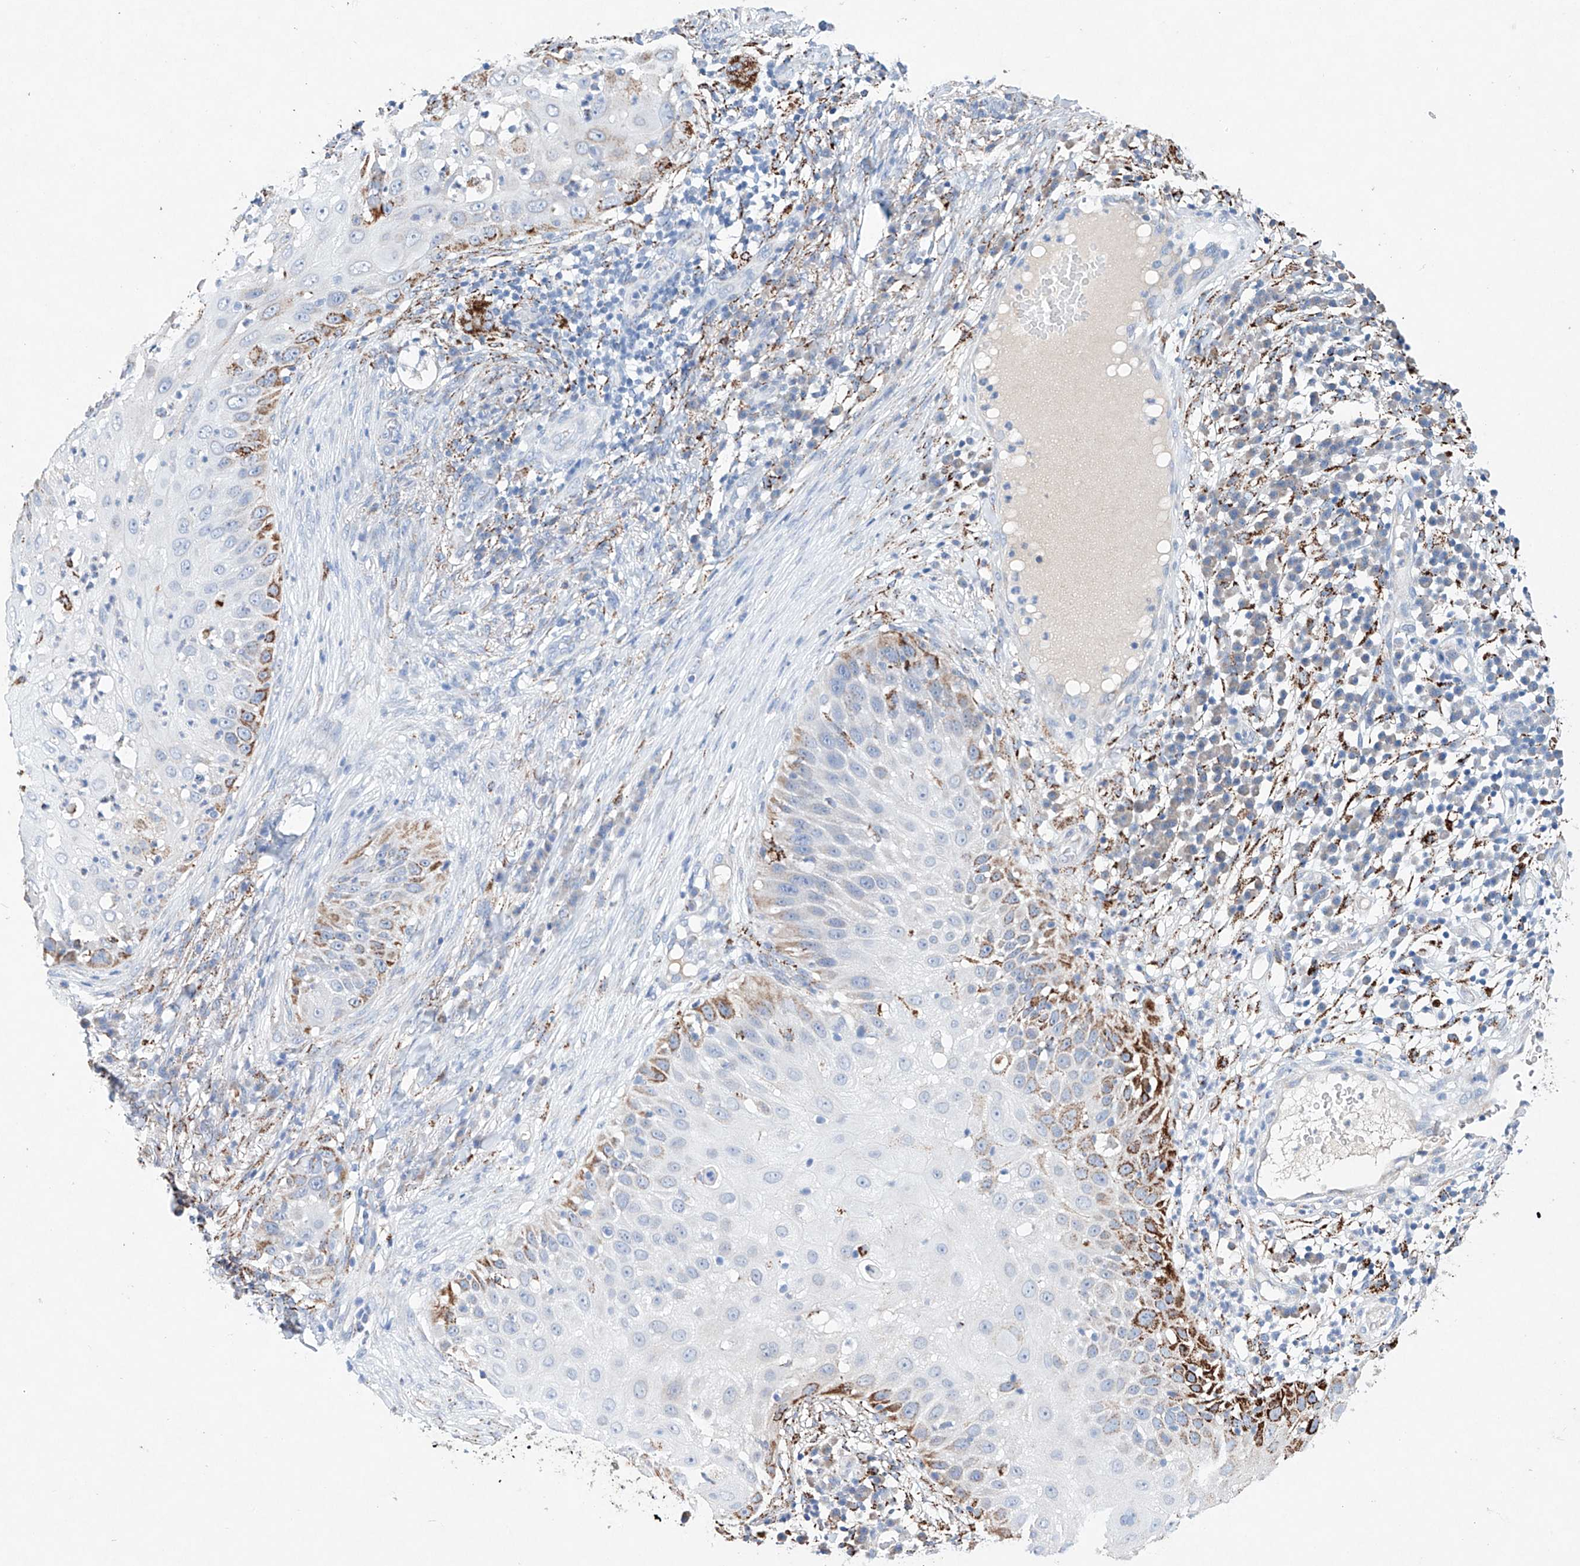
{"staining": {"intensity": "moderate", "quantity": "<25%", "location": "cytoplasmic/membranous"}, "tissue": "skin cancer", "cell_type": "Tumor cells", "image_type": "cancer", "snomed": [{"axis": "morphology", "description": "Squamous cell carcinoma, NOS"}, {"axis": "topography", "description": "Skin"}], "caption": "About <25% of tumor cells in skin cancer (squamous cell carcinoma) demonstrate moderate cytoplasmic/membranous protein expression as visualized by brown immunohistochemical staining.", "gene": "NRROS", "patient": {"sex": "female", "age": 44}}